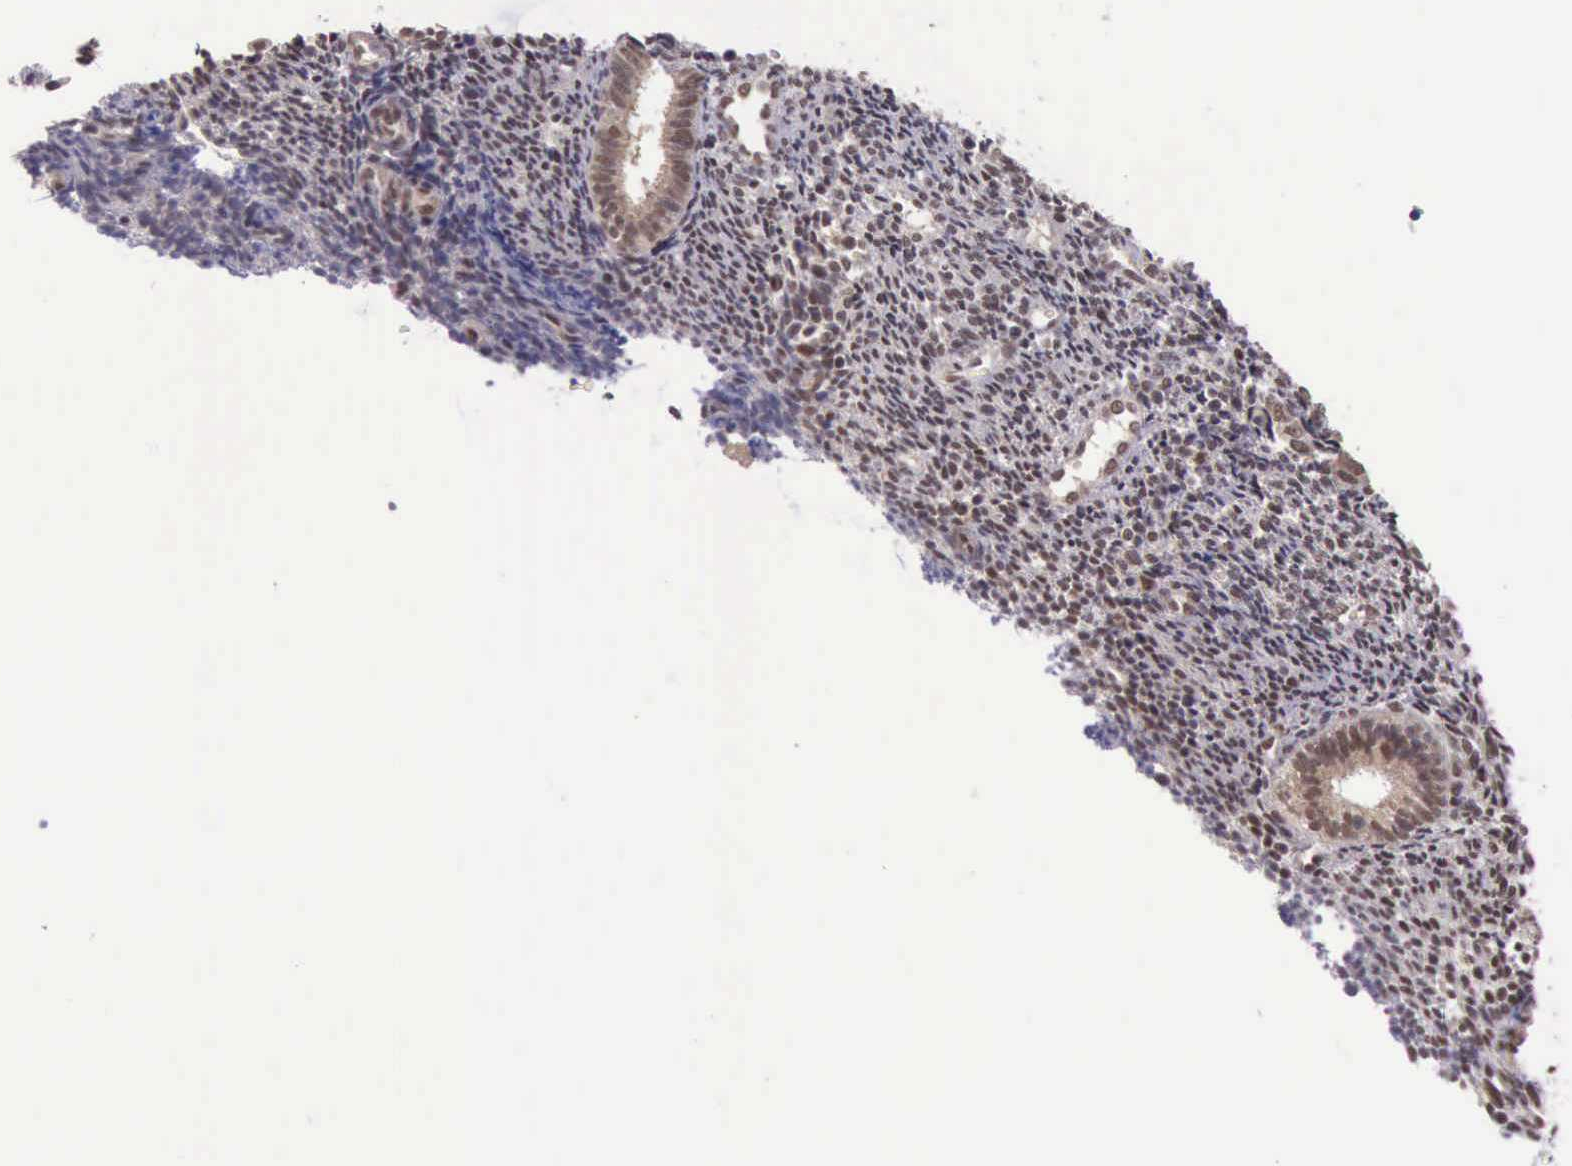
{"staining": {"intensity": "moderate", "quantity": ">75%", "location": "nuclear"}, "tissue": "endometrium", "cell_type": "Cells in endometrial stroma", "image_type": "normal", "snomed": [{"axis": "morphology", "description": "Normal tissue, NOS"}, {"axis": "topography", "description": "Endometrium"}], "caption": "Approximately >75% of cells in endometrial stroma in benign human endometrium exhibit moderate nuclear protein positivity as visualized by brown immunohistochemical staining.", "gene": "PRPF39", "patient": {"sex": "female", "age": 27}}